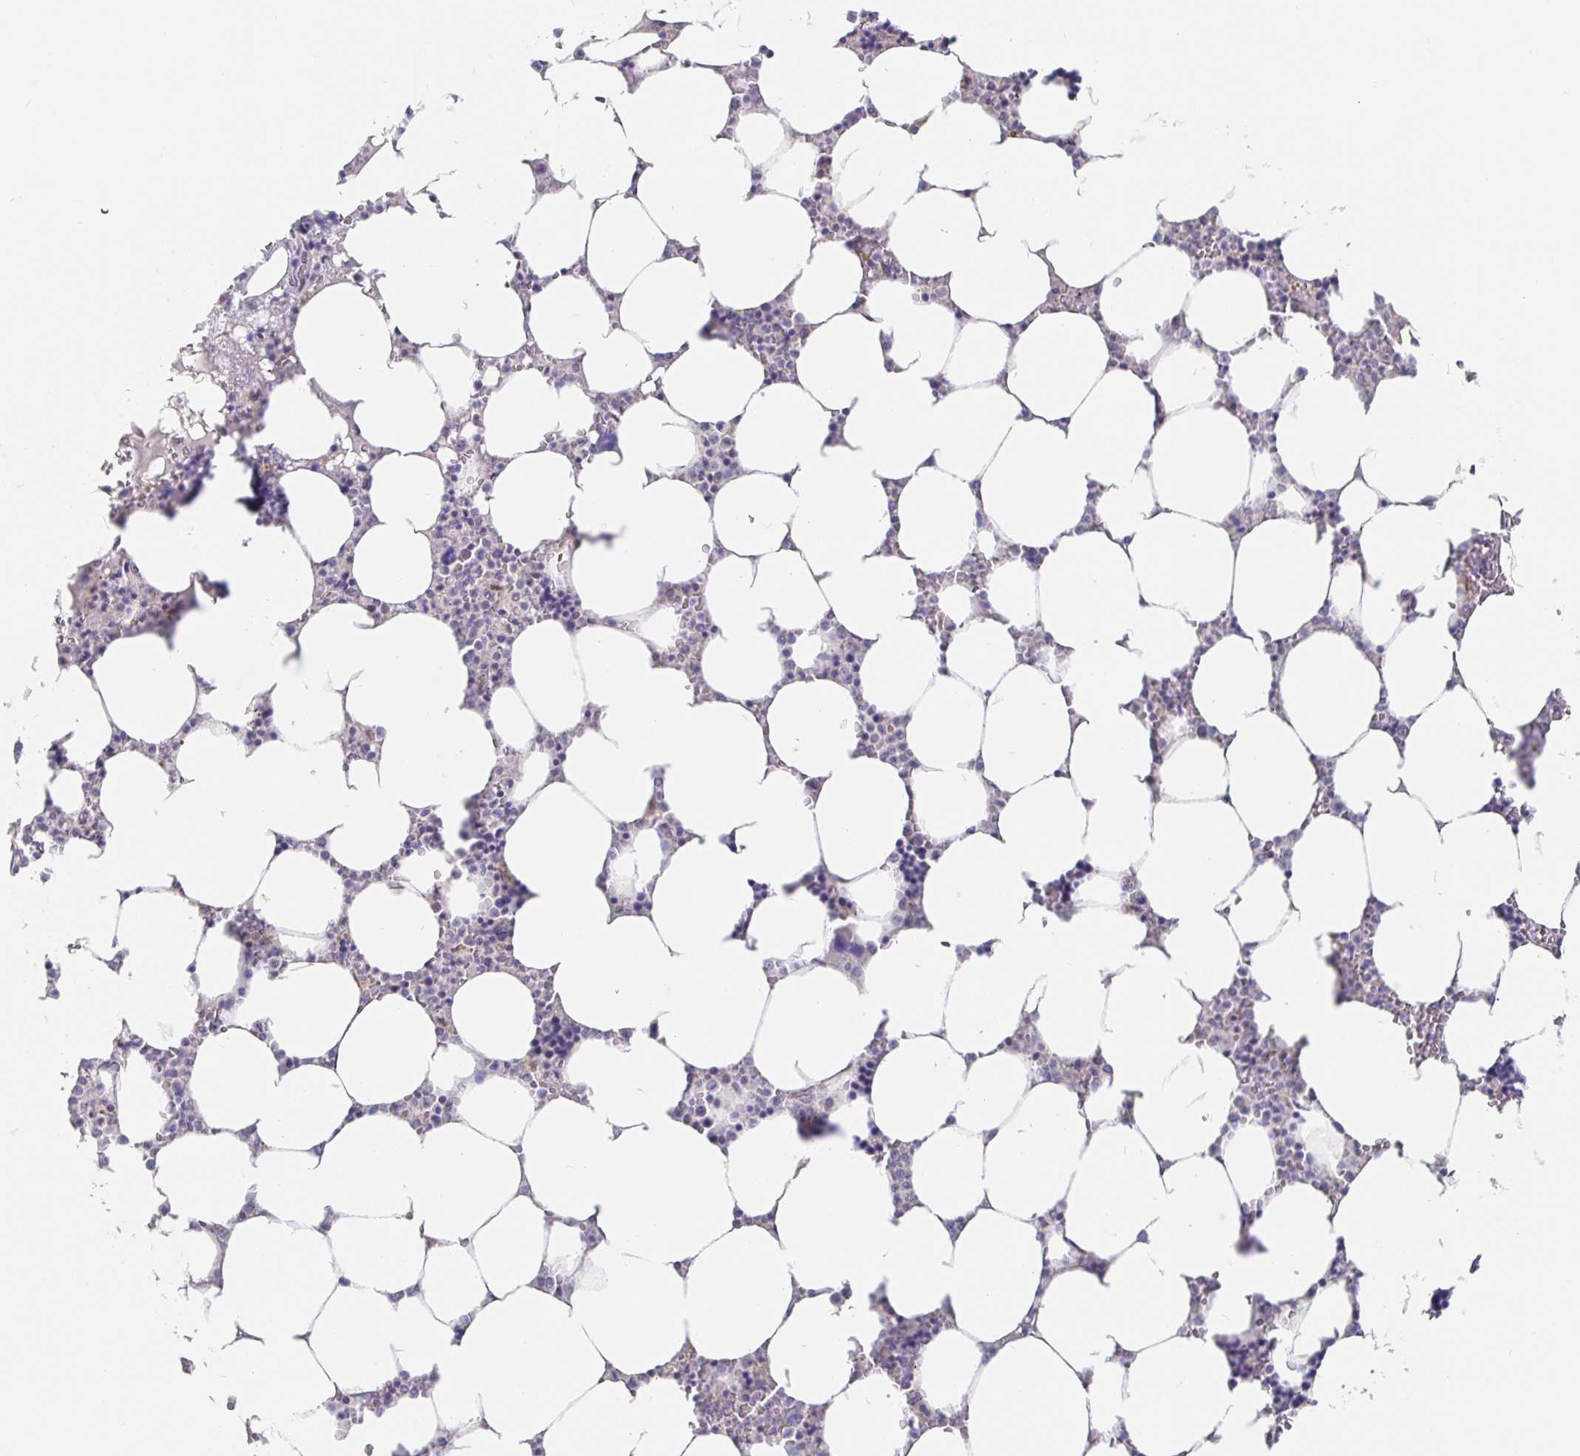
{"staining": {"intensity": "negative", "quantity": "none", "location": "none"}, "tissue": "bone marrow", "cell_type": "Hematopoietic cells", "image_type": "normal", "snomed": [{"axis": "morphology", "description": "Normal tissue, NOS"}, {"axis": "topography", "description": "Bone marrow"}], "caption": "This histopathology image is of unremarkable bone marrow stained with immunohistochemistry to label a protein in brown with the nuclei are counter-stained blue. There is no positivity in hematopoietic cells. (DAB (3,3'-diaminobenzidine) immunohistochemistry visualized using brightfield microscopy, high magnification).", "gene": "CIT", "patient": {"sex": "male", "age": 64}}